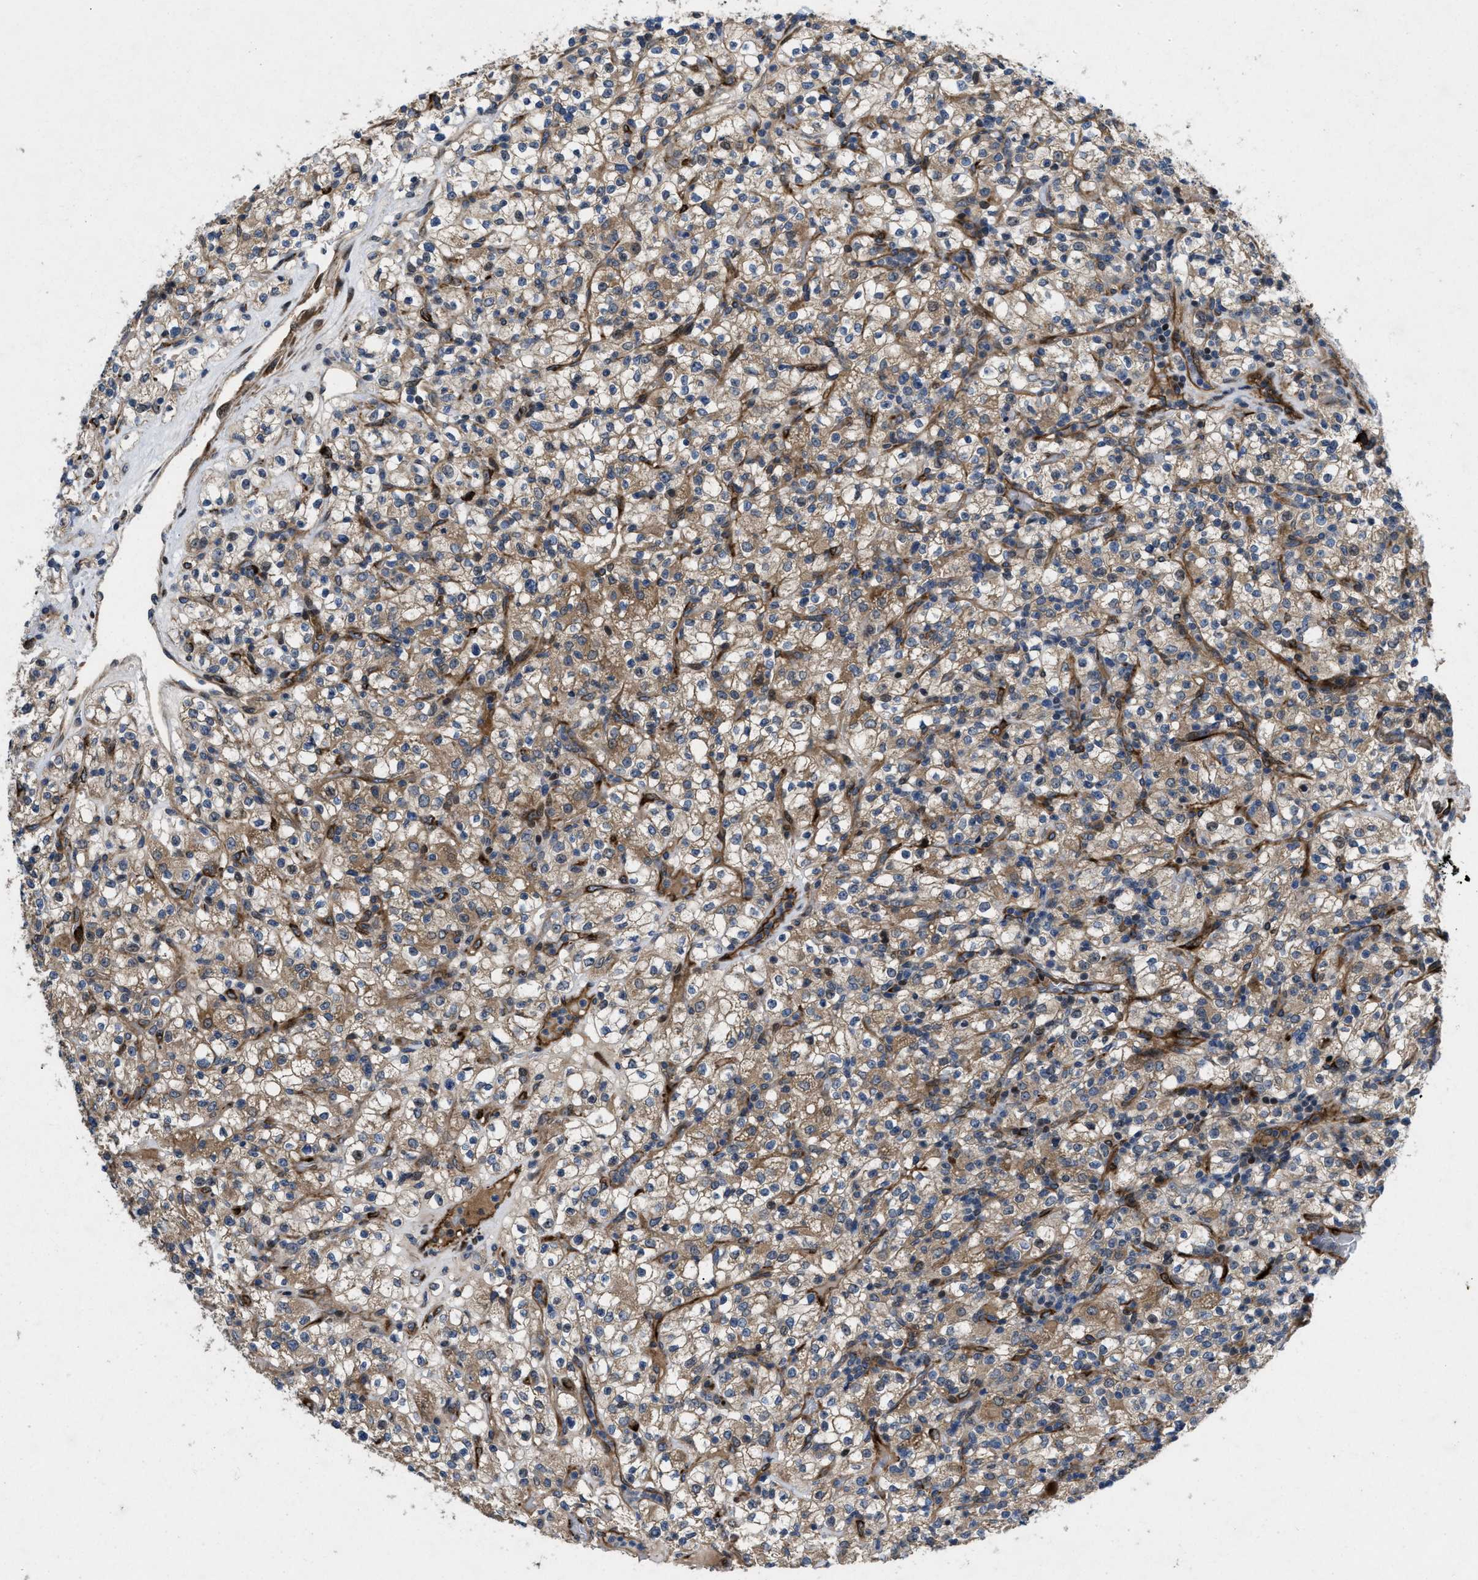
{"staining": {"intensity": "moderate", "quantity": "25%-75%", "location": "cytoplasmic/membranous"}, "tissue": "renal cancer", "cell_type": "Tumor cells", "image_type": "cancer", "snomed": [{"axis": "morphology", "description": "Normal tissue, NOS"}, {"axis": "morphology", "description": "Adenocarcinoma, NOS"}, {"axis": "topography", "description": "Kidney"}], "caption": "A brown stain highlights moderate cytoplasmic/membranous positivity of a protein in adenocarcinoma (renal) tumor cells.", "gene": "HSPA12B", "patient": {"sex": "female", "age": 72}}